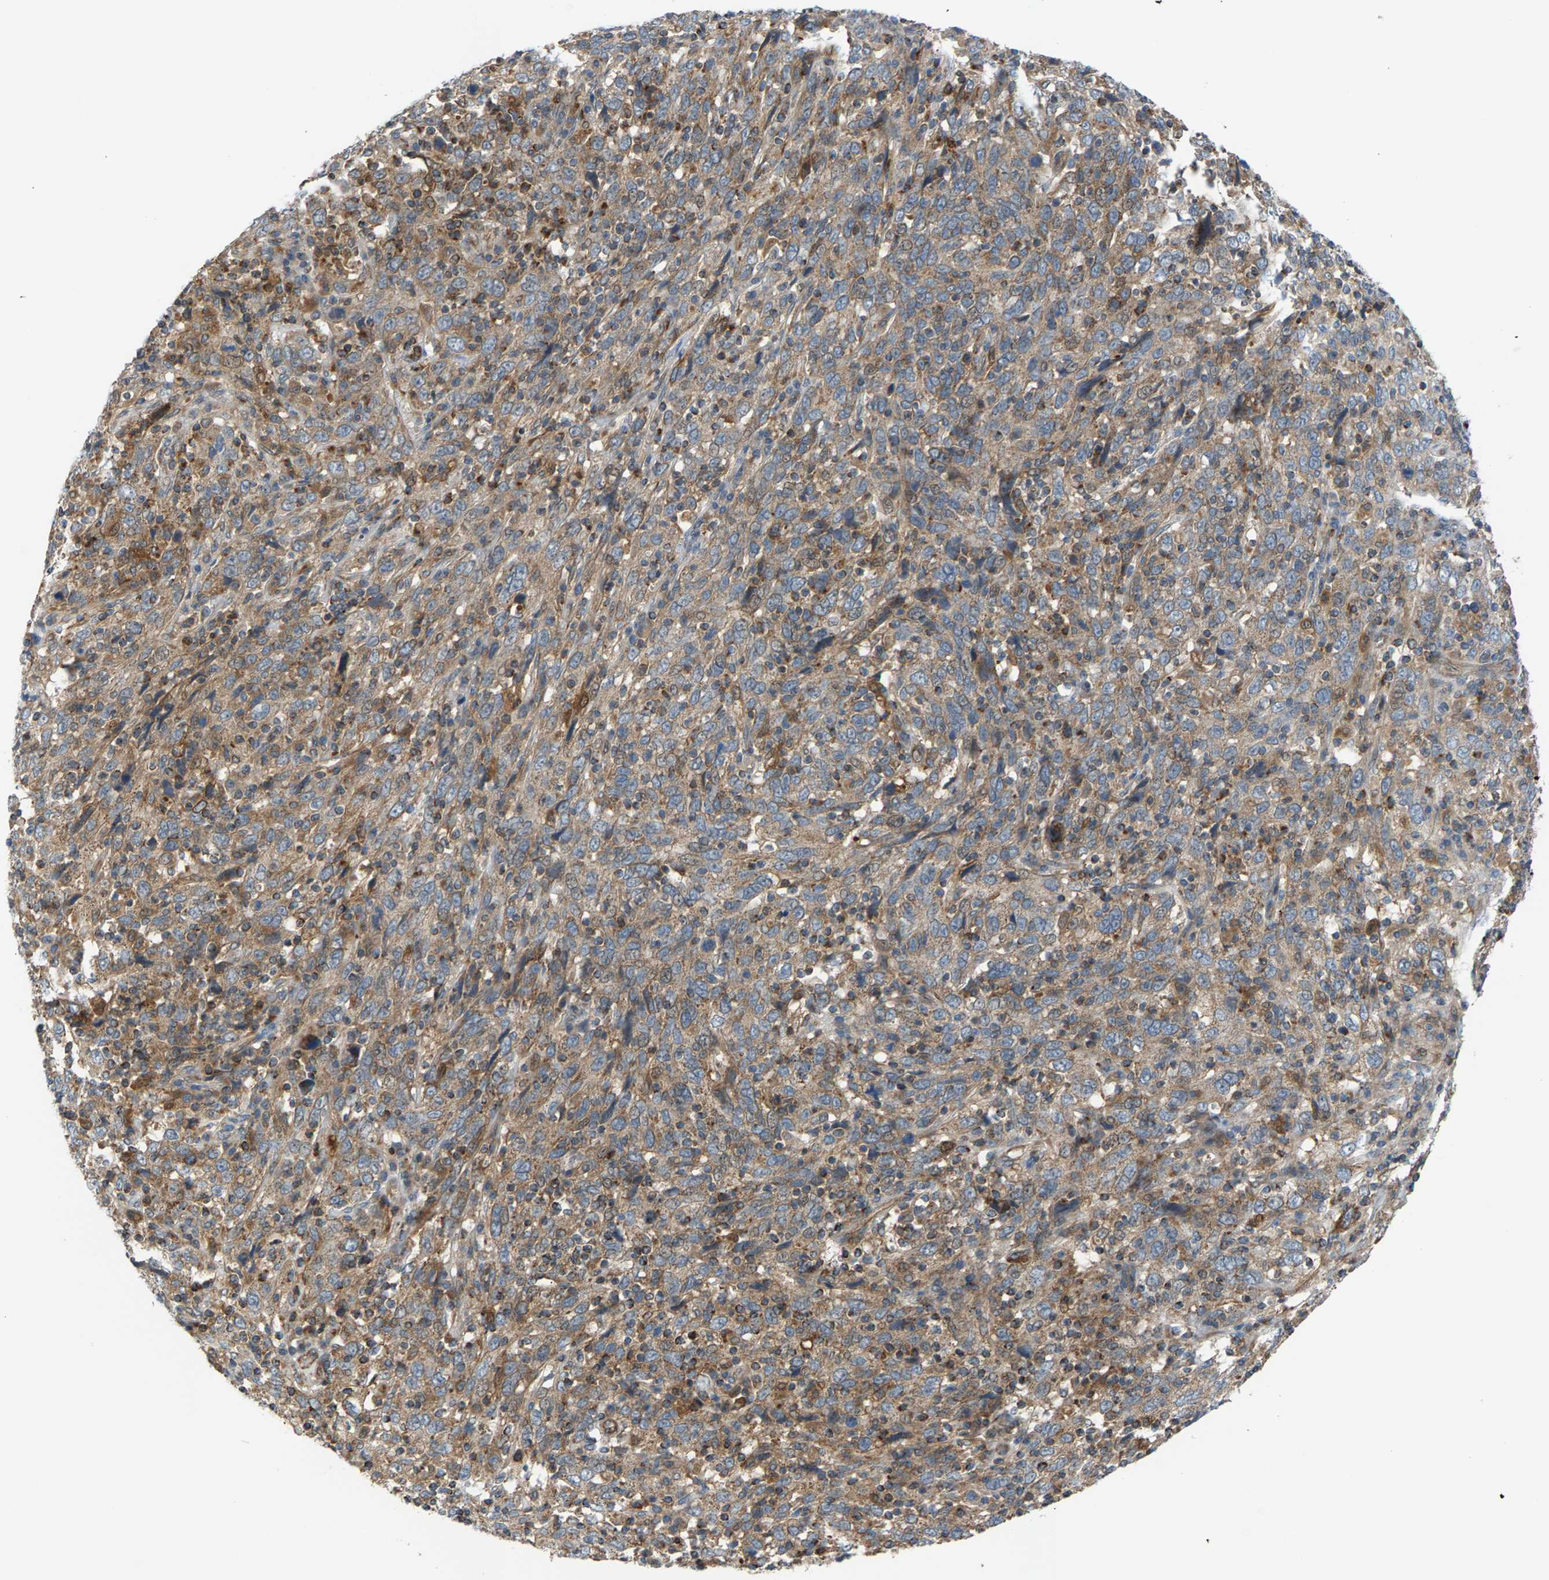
{"staining": {"intensity": "moderate", "quantity": ">75%", "location": "cytoplasmic/membranous"}, "tissue": "cervical cancer", "cell_type": "Tumor cells", "image_type": "cancer", "snomed": [{"axis": "morphology", "description": "Squamous cell carcinoma, NOS"}, {"axis": "topography", "description": "Cervix"}], "caption": "Squamous cell carcinoma (cervical) was stained to show a protein in brown. There is medium levels of moderate cytoplasmic/membranous expression in about >75% of tumor cells. Immunohistochemistry stains the protein in brown and the nuclei are stained blue.", "gene": "PDCL", "patient": {"sex": "female", "age": 46}}